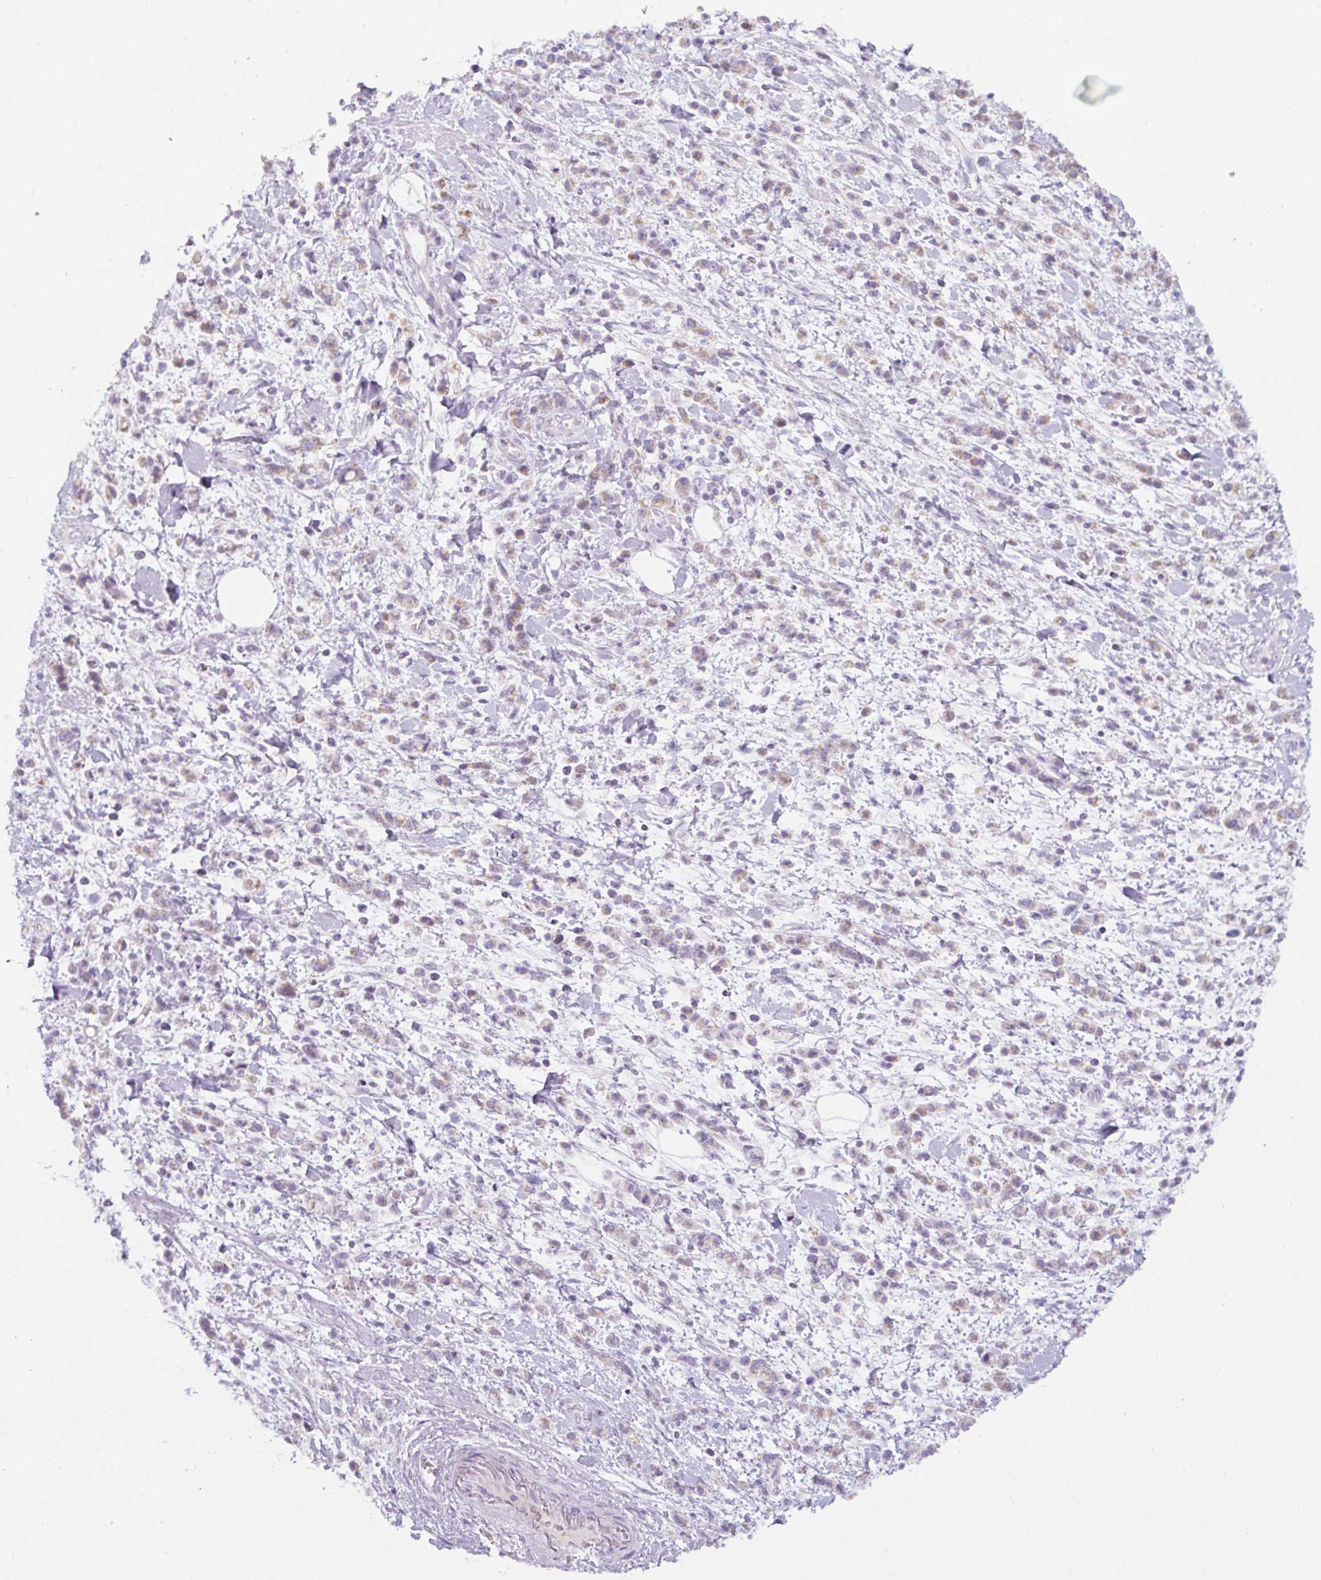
{"staining": {"intensity": "weak", "quantity": "<25%", "location": "cytoplasmic/membranous"}, "tissue": "stomach cancer", "cell_type": "Tumor cells", "image_type": "cancer", "snomed": [{"axis": "morphology", "description": "Adenocarcinoma, NOS"}, {"axis": "topography", "description": "Stomach"}], "caption": "Immunohistochemistry histopathology image of adenocarcinoma (stomach) stained for a protein (brown), which demonstrates no positivity in tumor cells. (Brightfield microscopy of DAB IHC at high magnification).", "gene": "FGFBP3", "patient": {"sex": "male", "age": 76}}